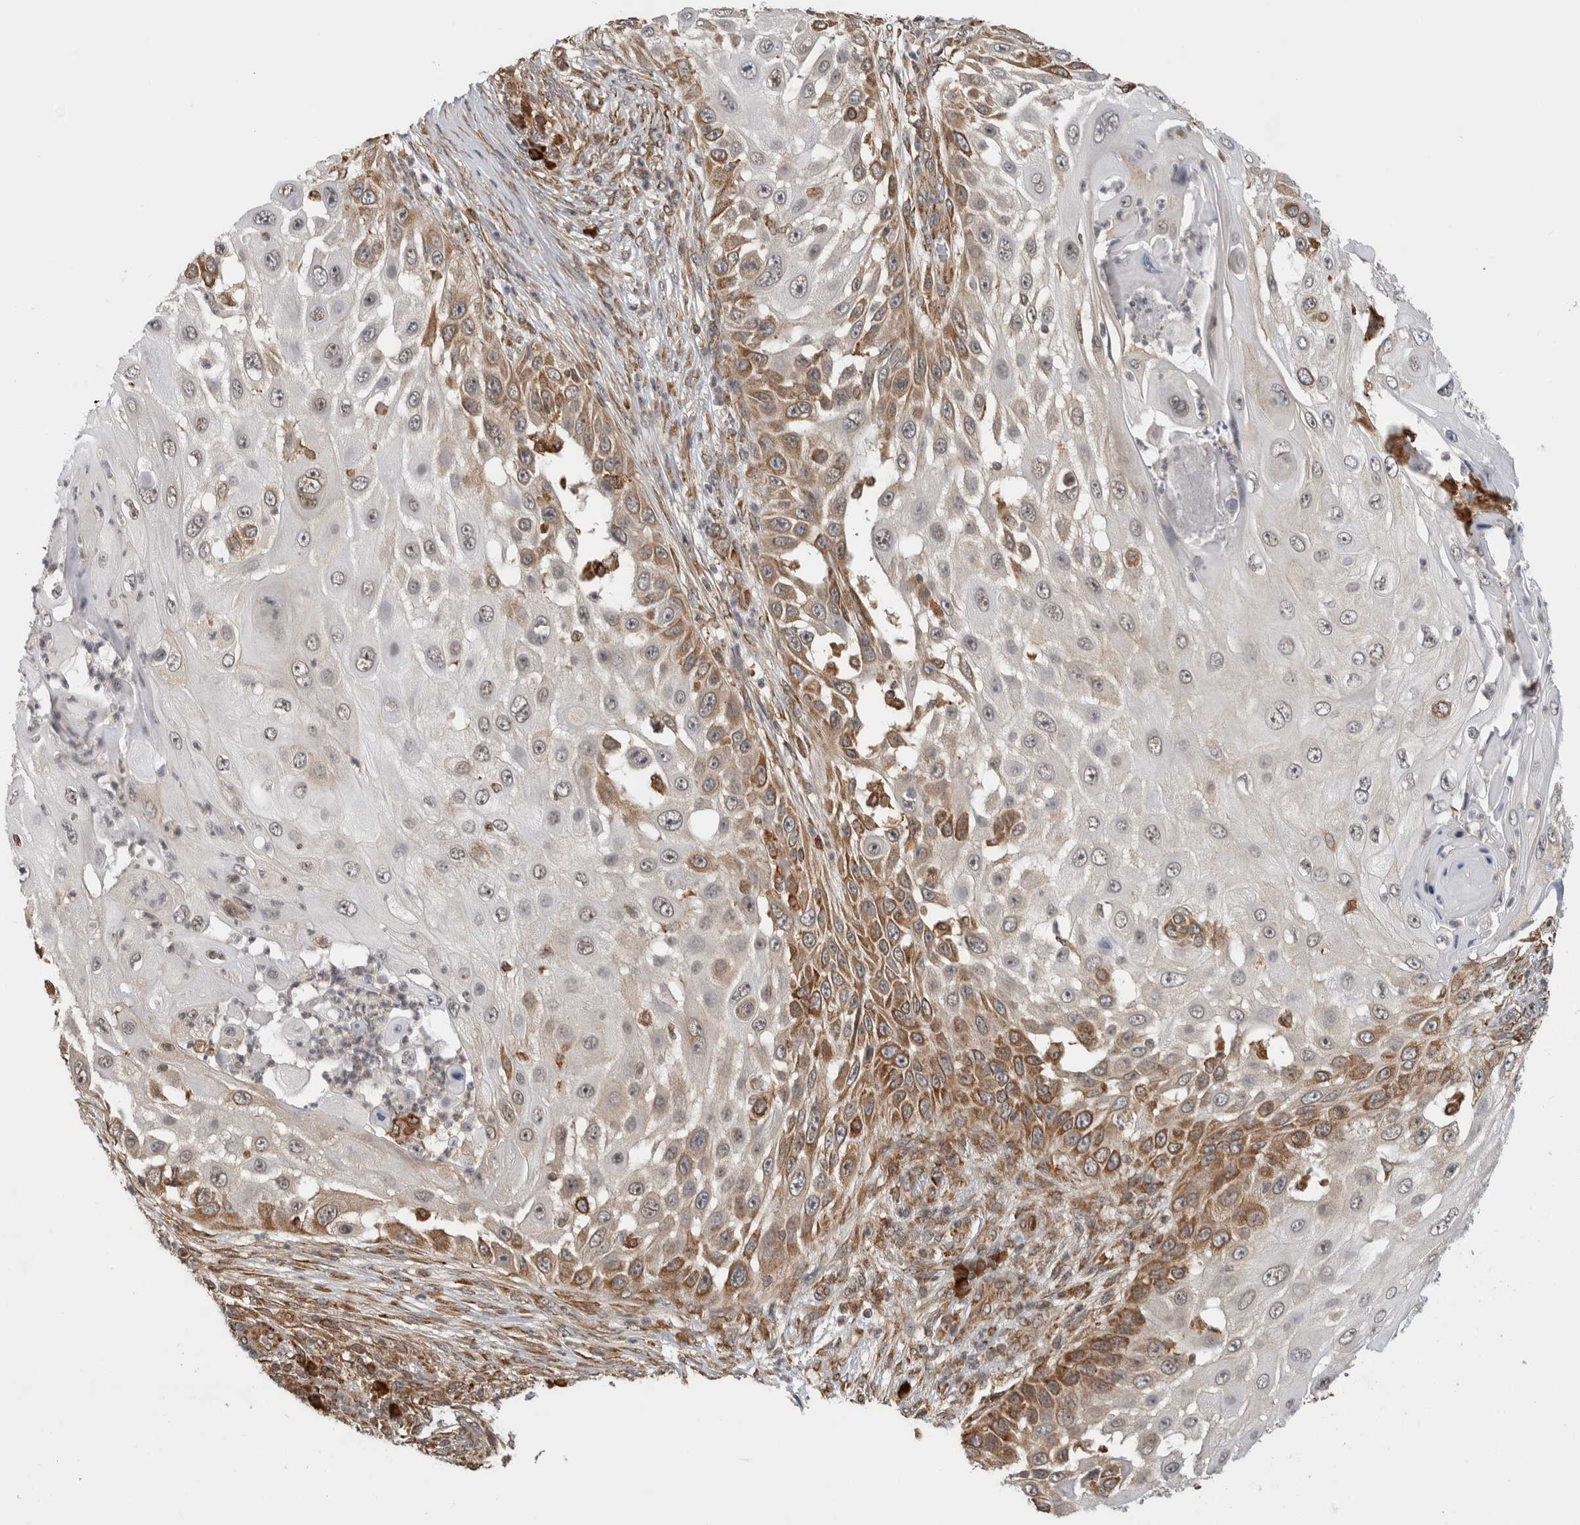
{"staining": {"intensity": "moderate", "quantity": "25%-75%", "location": "cytoplasmic/membranous"}, "tissue": "skin cancer", "cell_type": "Tumor cells", "image_type": "cancer", "snomed": [{"axis": "morphology", "description": "Squamous cell carcinoma, NOS"}, {"axis": "topography", "description": "Skin"}], "caption": "A brown stain highlights moderate cytoplasmic/membranous expression of a protein in human skin cancer (squamous cell carcinoma) tumor cells.", "gene": "MS4A7", "patient": {"sex": "female", "age": 44}}